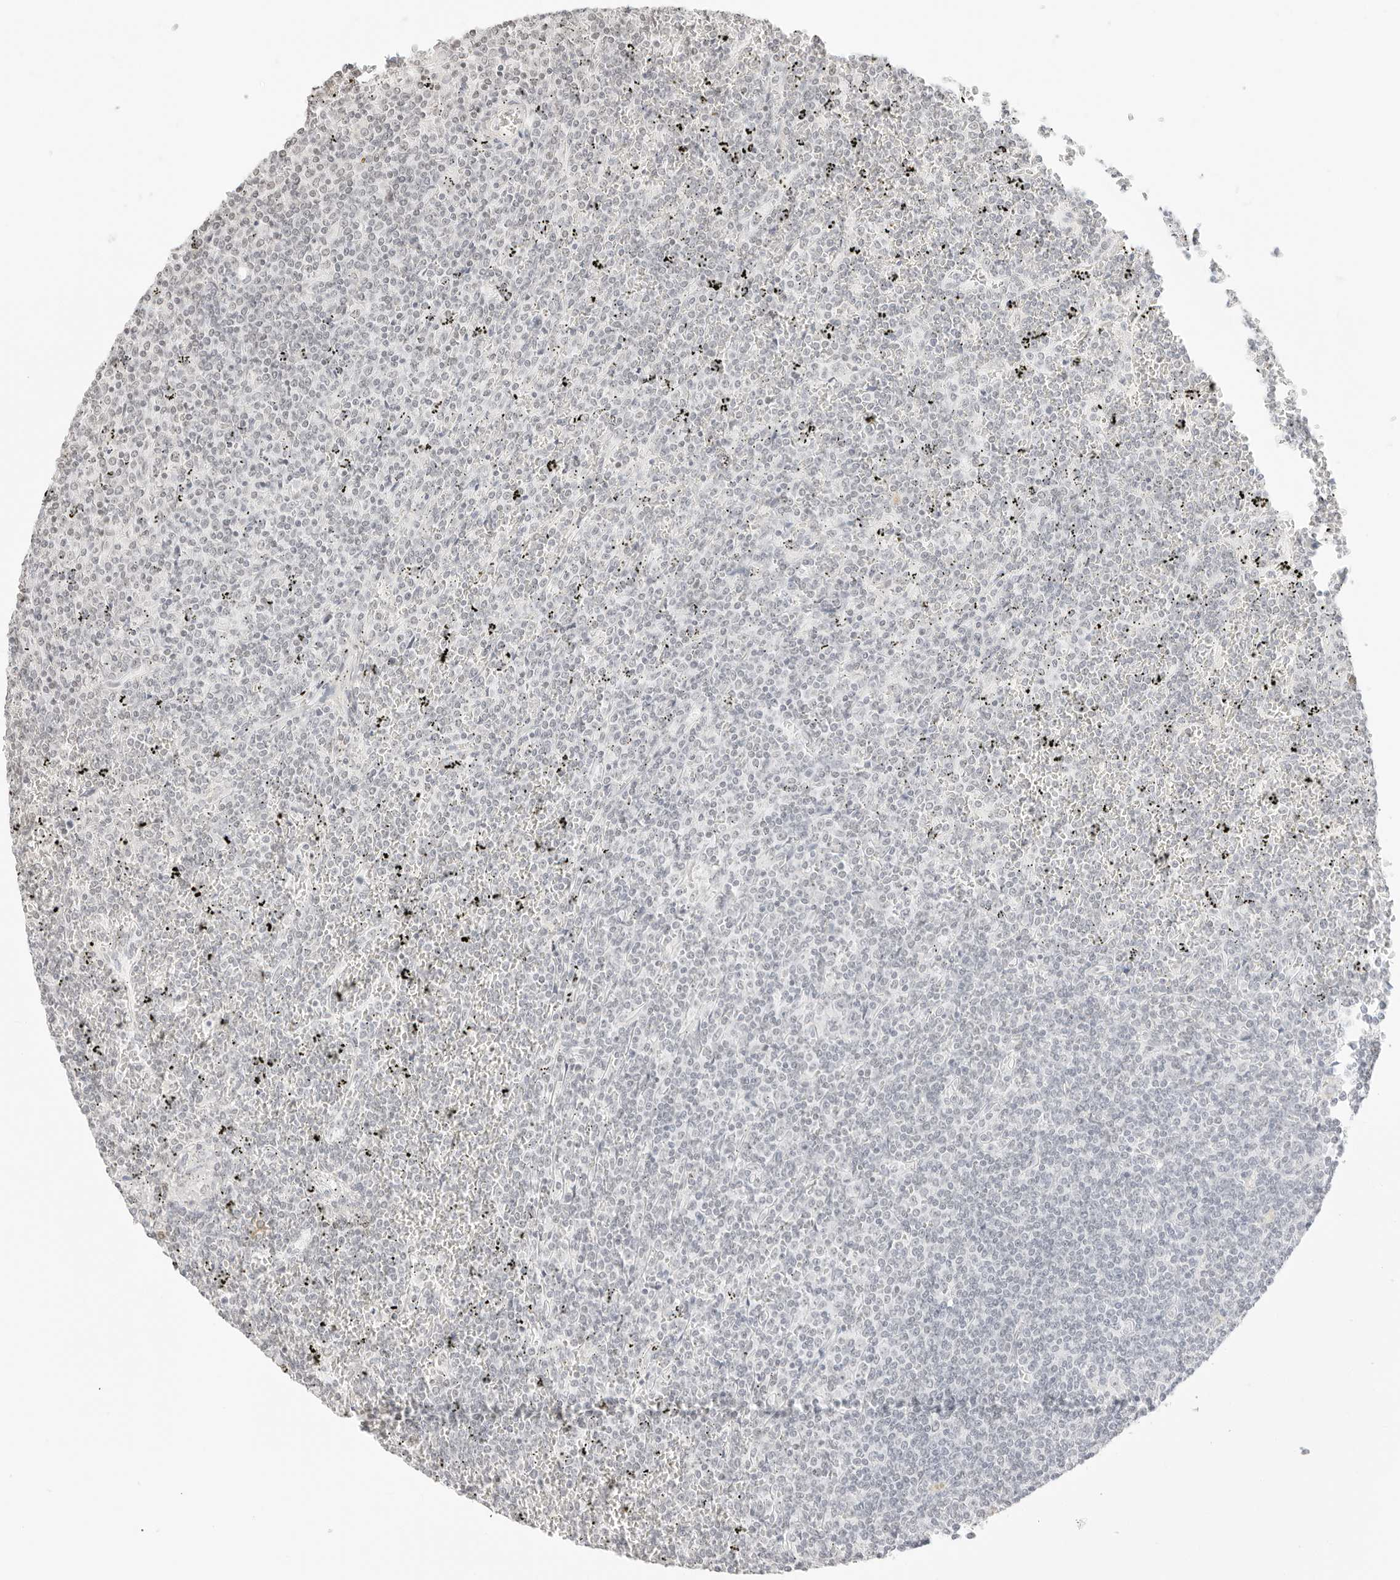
{"staining": {"intensity": "negative", "quantity": "none", "location": "none"}, "tissue": "lymphoma", "cell_type": "Tumor cells", "image_type": "cancer", "snomed": [{"axis": "morphology", "description": "Malignant lymphoma, non-Hodgkin's type, Low grade"}, {"axis": "topography", "description": "Spleen"}], "caption": "A photomicrograph of human malignant lymphoma, non-Hodgkin's type (low-grade) is negative for staining in tumor cells.", "gene": "FBLN5", "patient": {"sex": "female", "age": 19}}